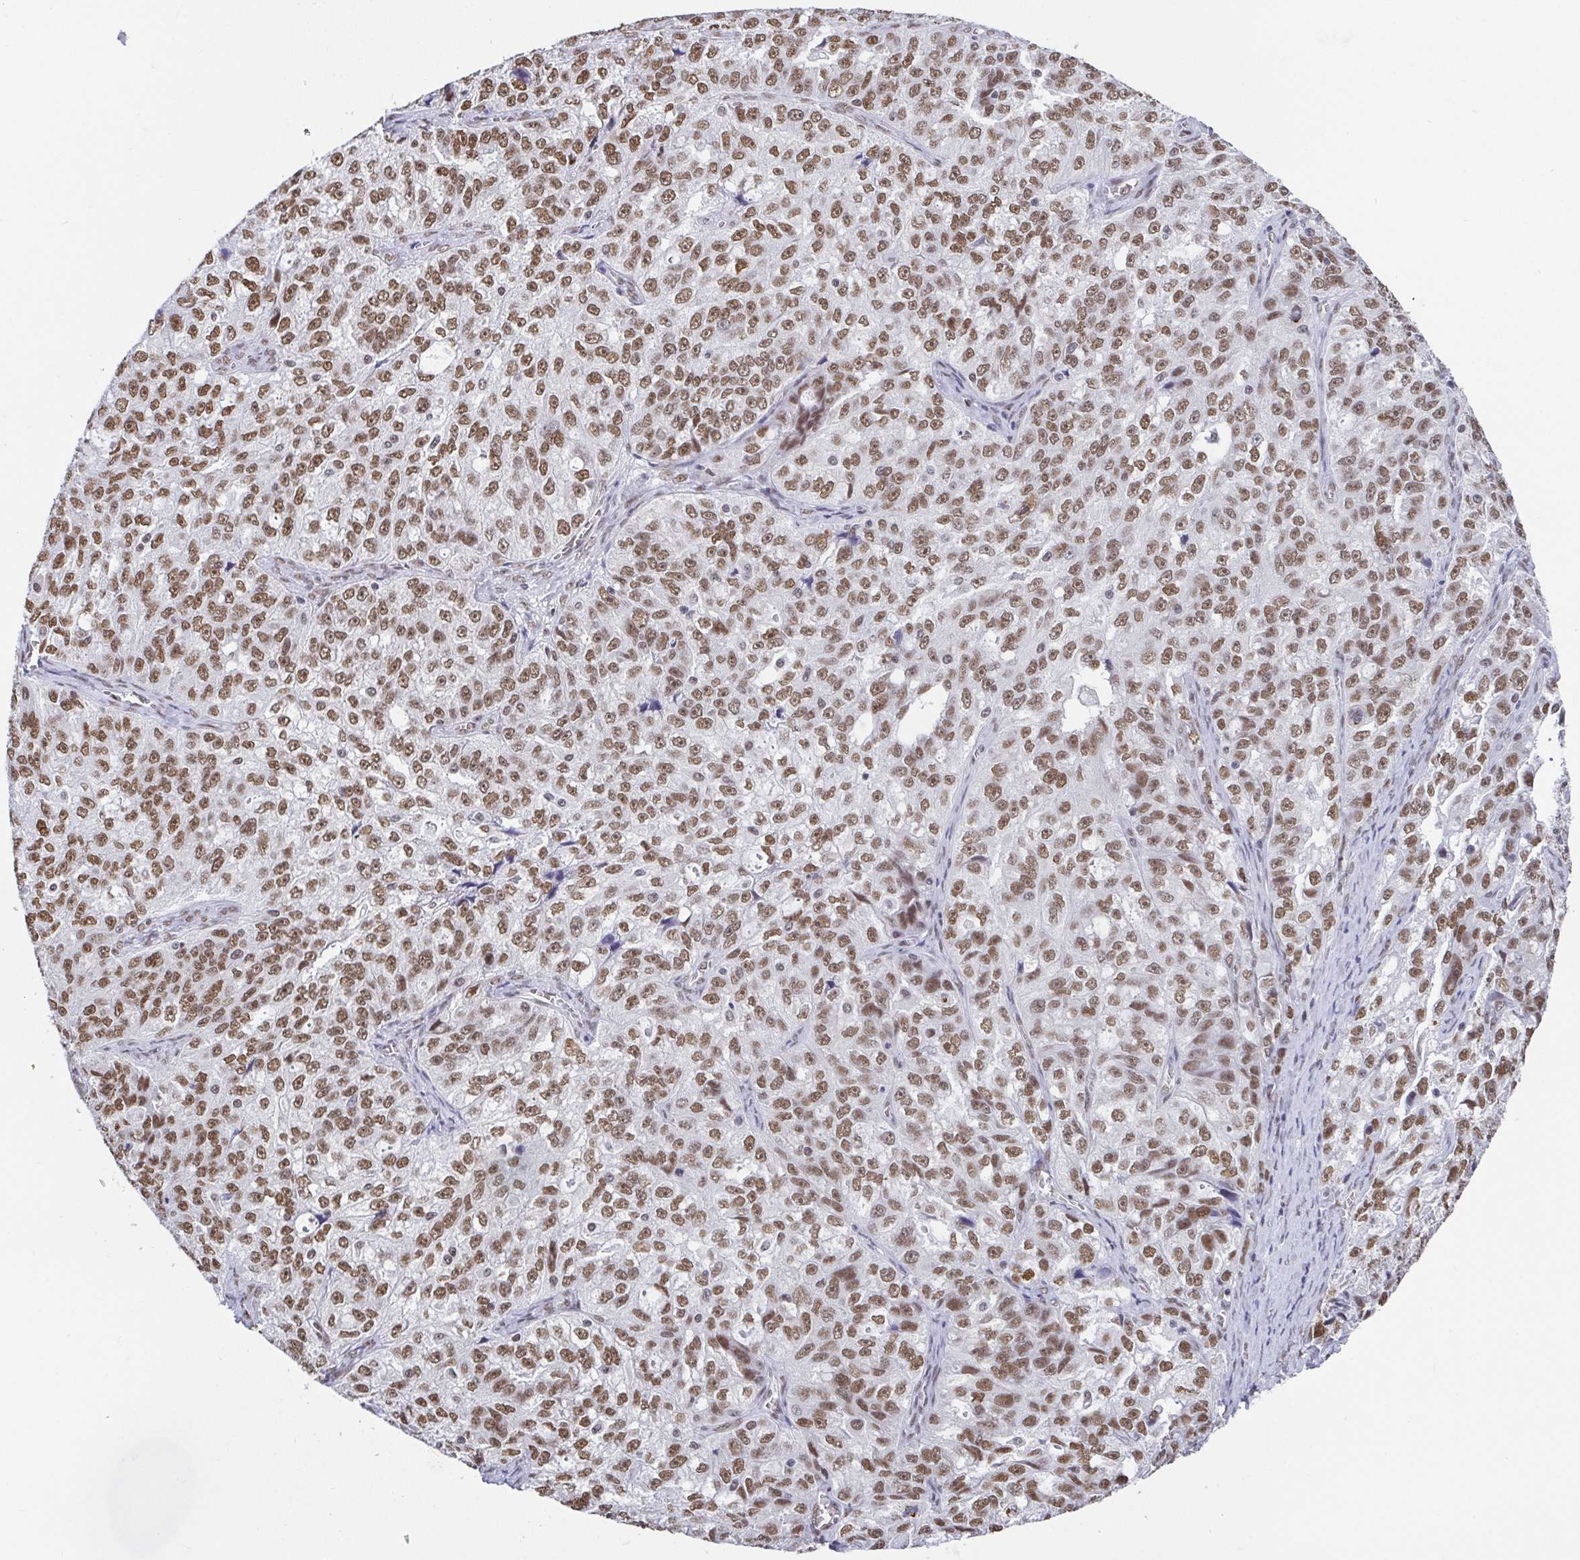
{"staining": {"intensity": "moderate", "quantity": ">75%", "location": "nuclear"}, "tissue": "ovarian cancer", "cell_type": "Tumor cells", "image_type": "cancer", "snomed": [{"axis": "morphology", "description": "Cystadenocarcinoma, serous, NOS"}, {"axis": "topography", "description": "Ovary"}], "caption": "Tumor cells show medium levels of moderate nuclear expression in about >75% of cells in ovarian serous cystadenocarcinoma. The staining was performed using DAB to visualize the protein expression in brown, while the nuclei were stained in blue with hematoxylin (Magnification: 20x).", "gene": "SLC7A10", "patient": {"sex": "female", "age": 51}}